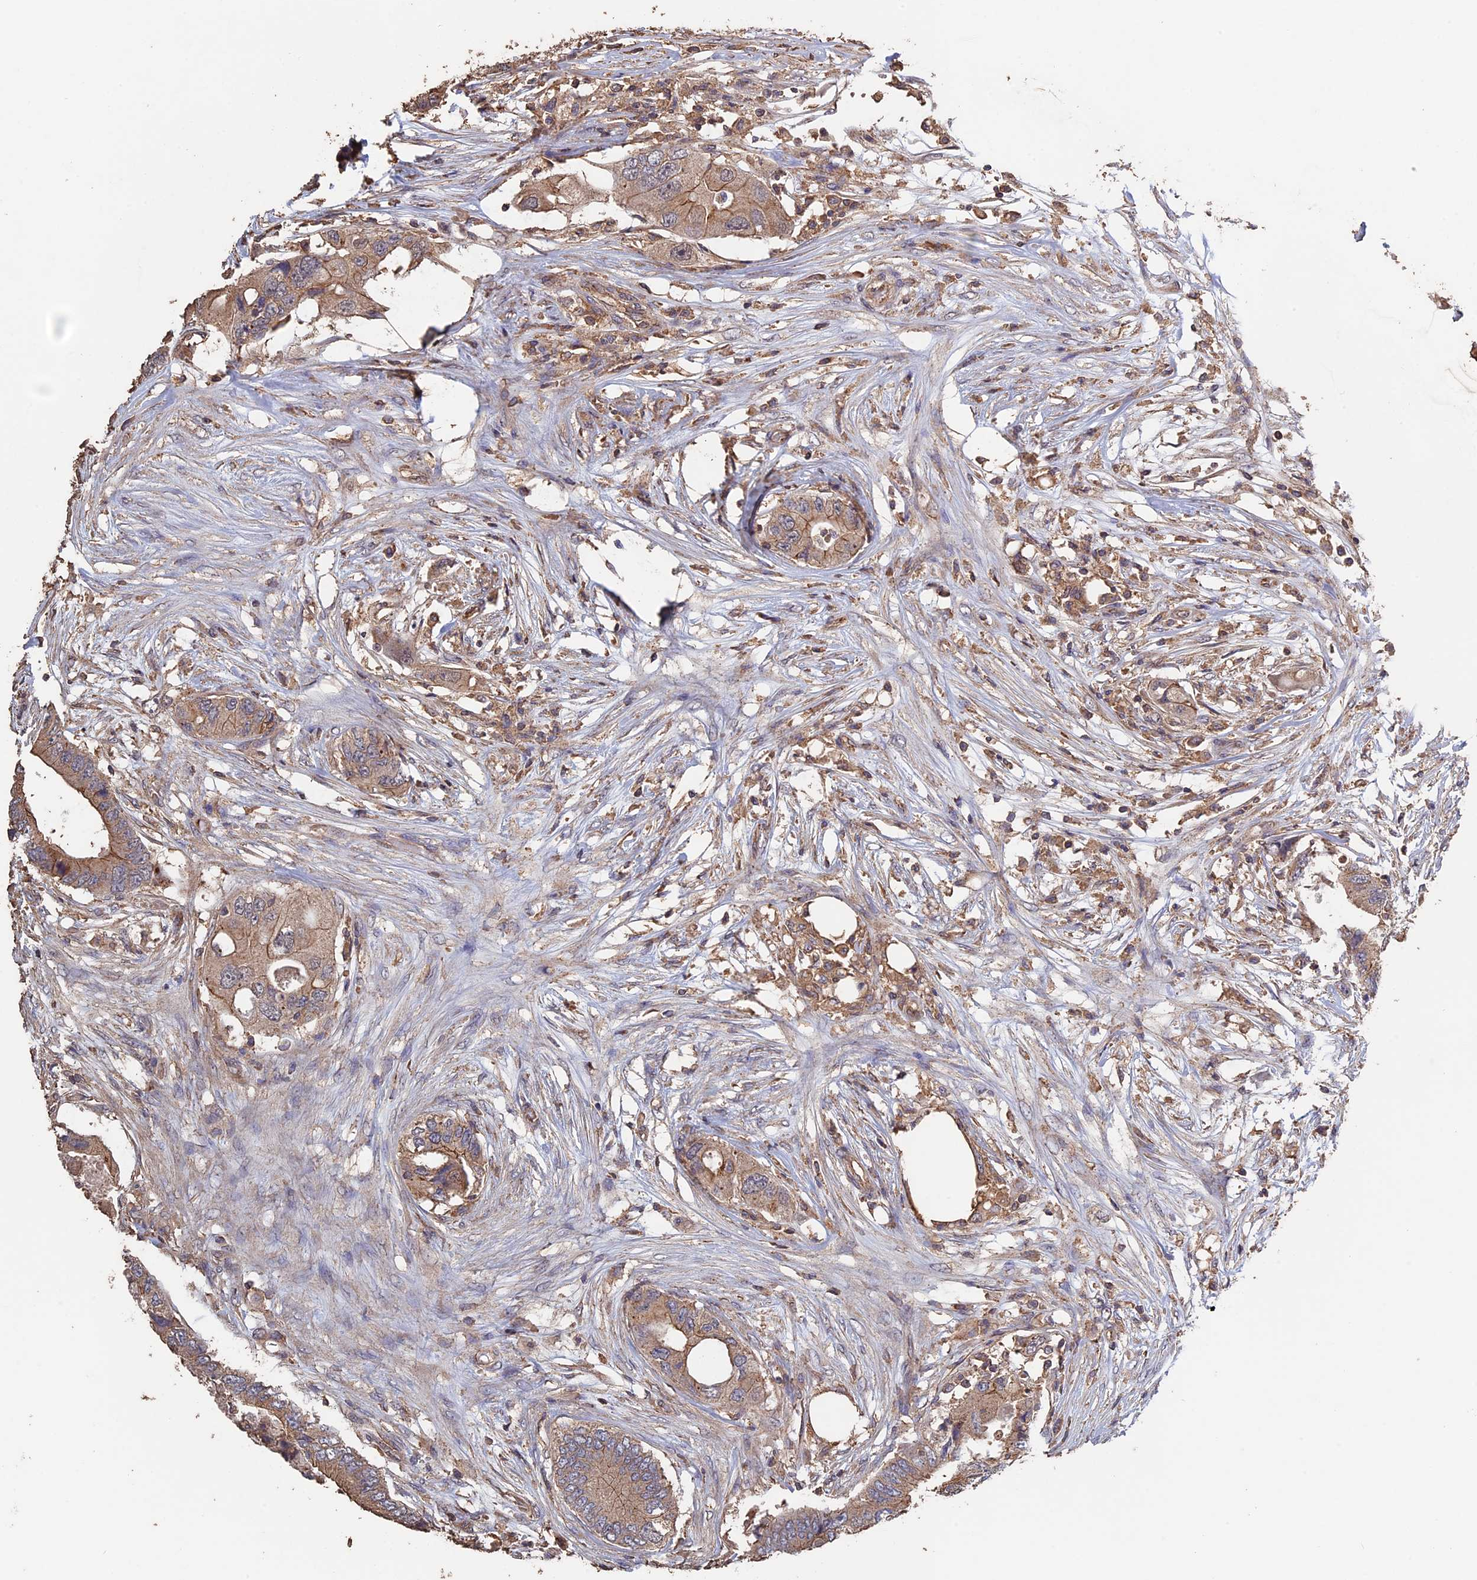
{"staining": {"intensity": "weak", "quantity": ">75%", "location": "cytoplasmic/membranous"}, "tissue": "colorectal cancer", "cell_type": "Tumor cells", "image_type": "cancer", "snomed": [{"axis": "morphology", "description": "Adenocarcinoma, NOS"}, {"axis": "topography", "description": "Colon"}], "caption": "A brown stain labels weak cytoplasmic/membranous positivity of a protein in human colorectal cancer tumor cells.", "gene": "PIGQ", "patient": {"sex": "male", "age": 71}}